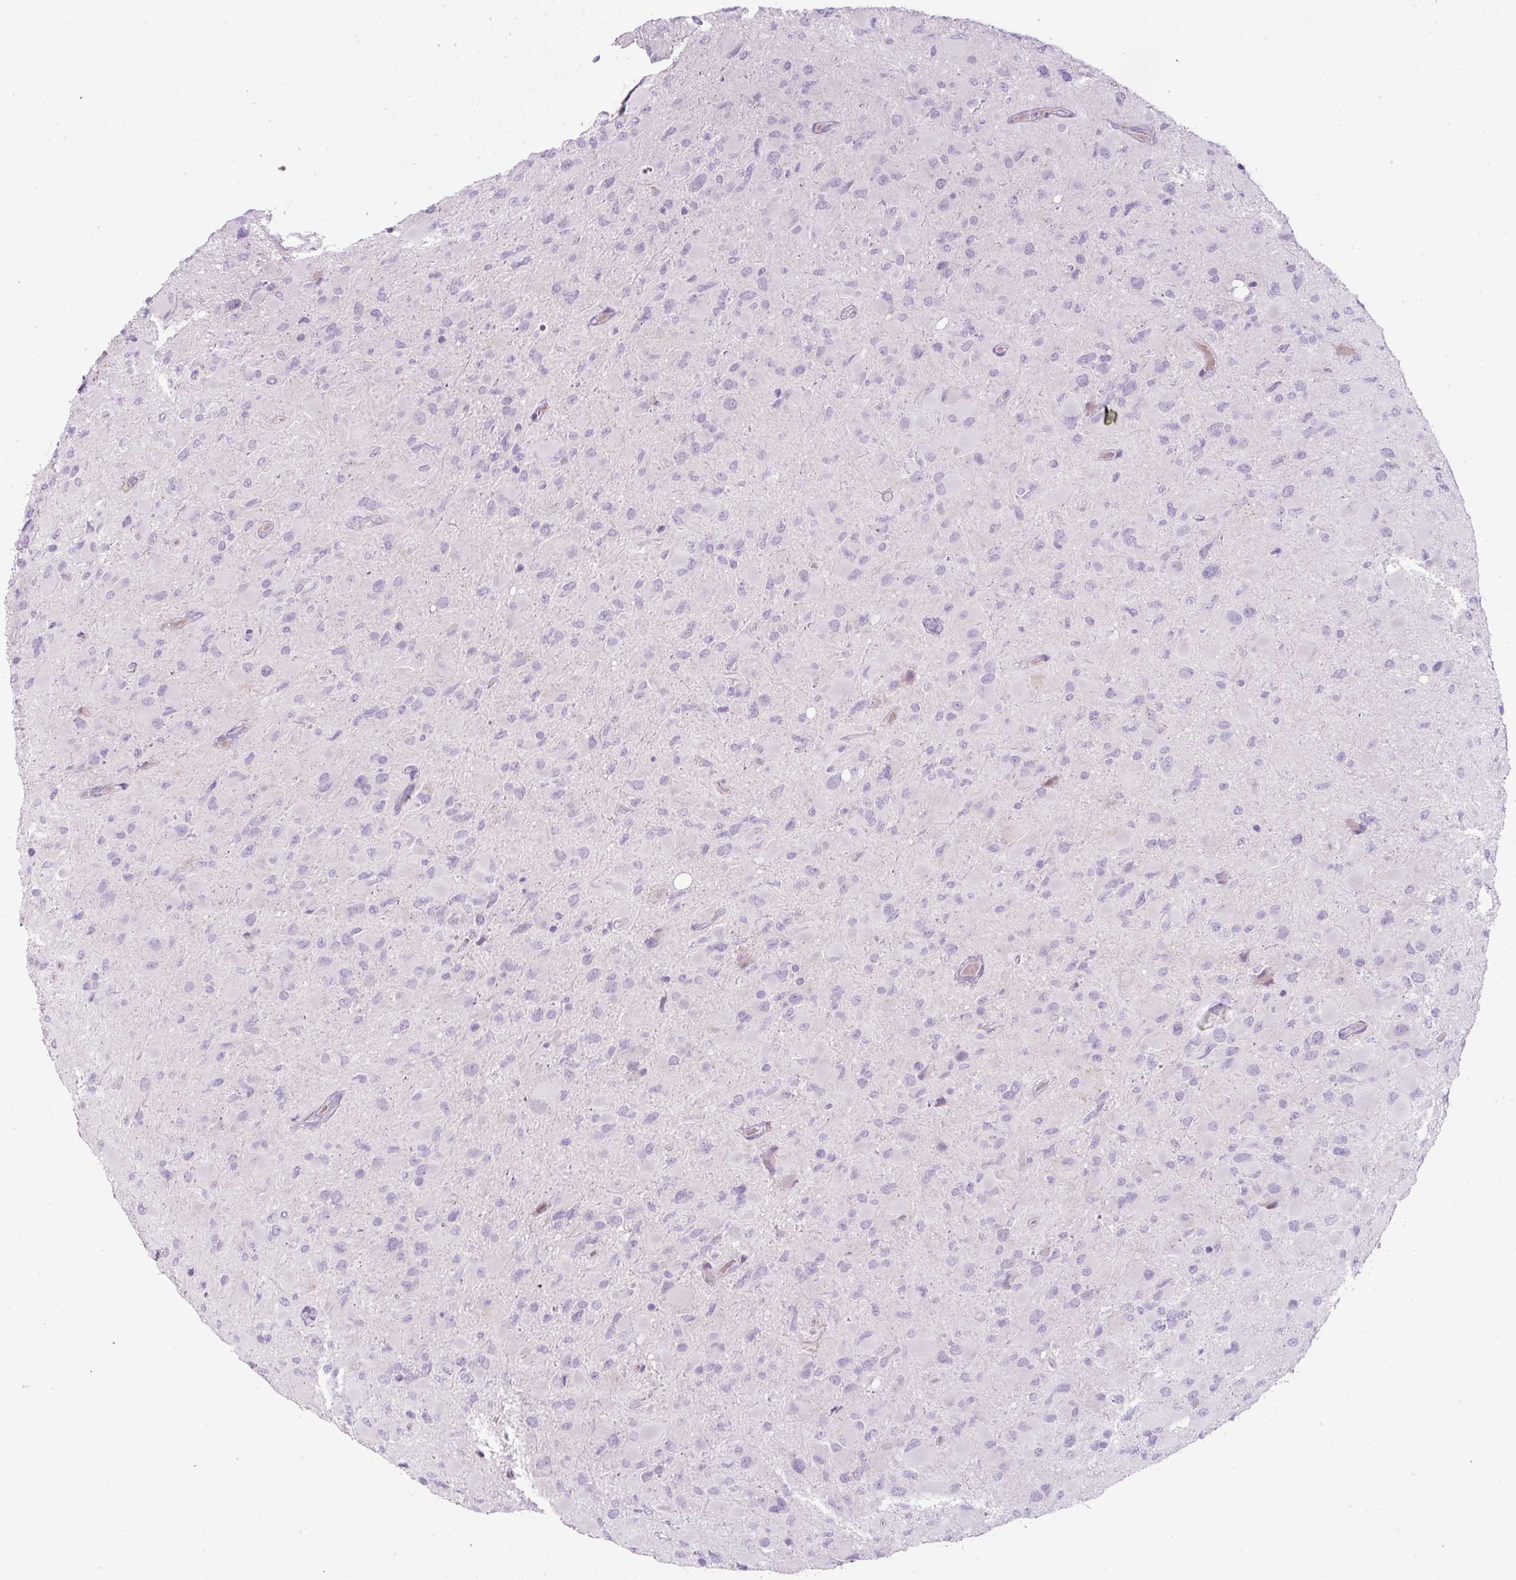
{"staining": {"intensity": "negative", "quantity": "none", "location": "none"}, "tissue": "glioma", "cell_type": "Tumor cells", "image_type": "cancer", "snomed": [{"axis": "morphology", "description": "Glioma, malignant, High grade"}, {"axis": "topography", "description": "Cerebral cortex"}], "caption": "High magnification brightfield microscopy of glioma stained with DAB (3,3'-diaminobenzidine) (brown) and counterstained with hematoxylin (blue): tumor cells show no significant positivity.", "gene": "FGFBP3", "patient": {"sex": "female", "age": 36}}